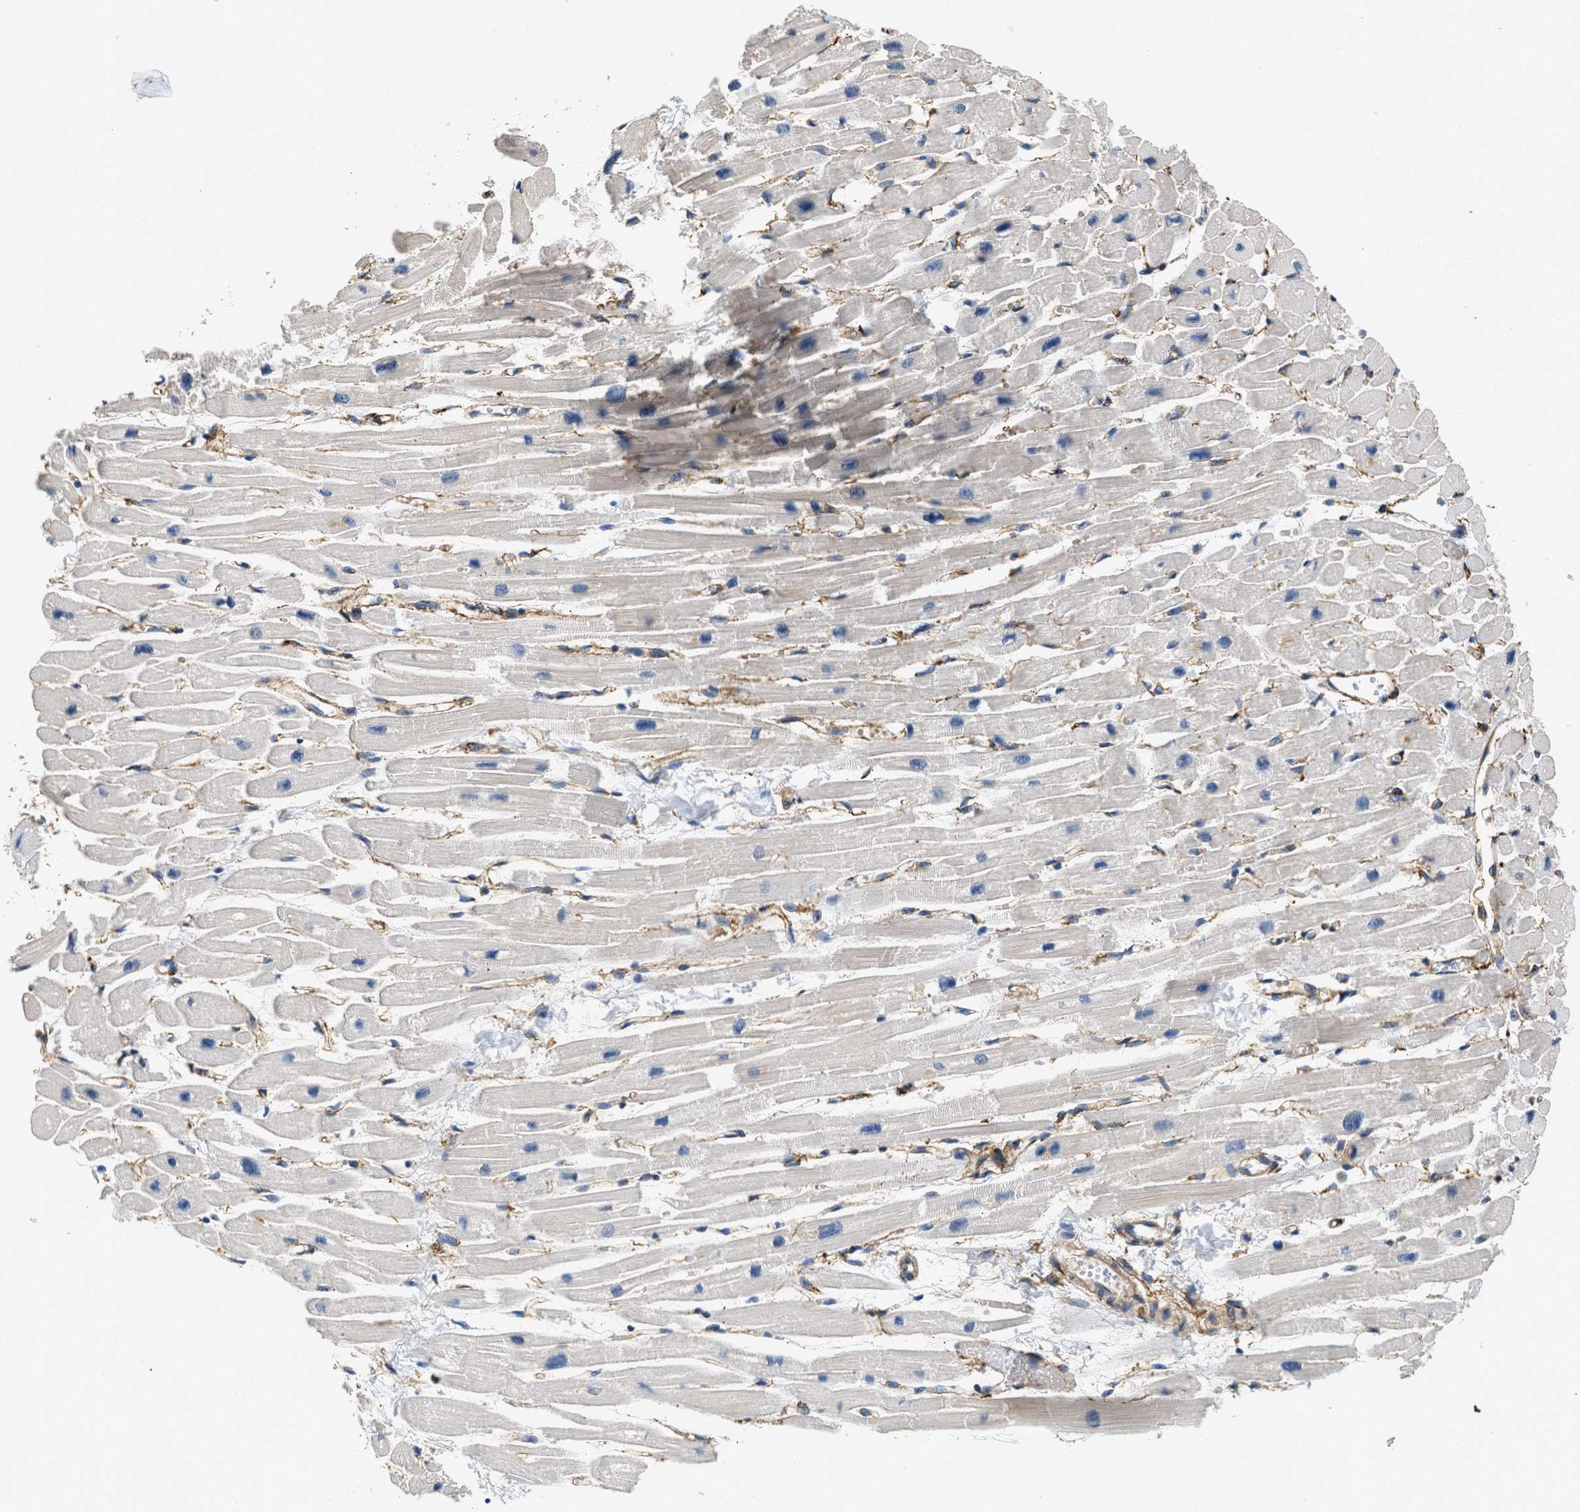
{"staining": {"intensity": "moderate", "quantity": "<25%", "location": "cytoplasmic/membranous"}, "tissue": "heart muscle", "cell_type": "Cardiomyocytes", "image_type": "normal", "snomed": [{"axis": "morphology", "description": "Normal tissue, NOS"}, {"axis": "topography", "description": "Heart"}], "caption": "The immunohistochemical stain highlights moderate cytoplasmic/membranous expression in cardiomyocytes of benign heart muscle. Using DAB (brown) and hematoxylin (blue) stains, captured at high magnification using brightfield microscopy.", "gene": "SEPTIN2", "patient": {"sex": "female", "age": 54}}